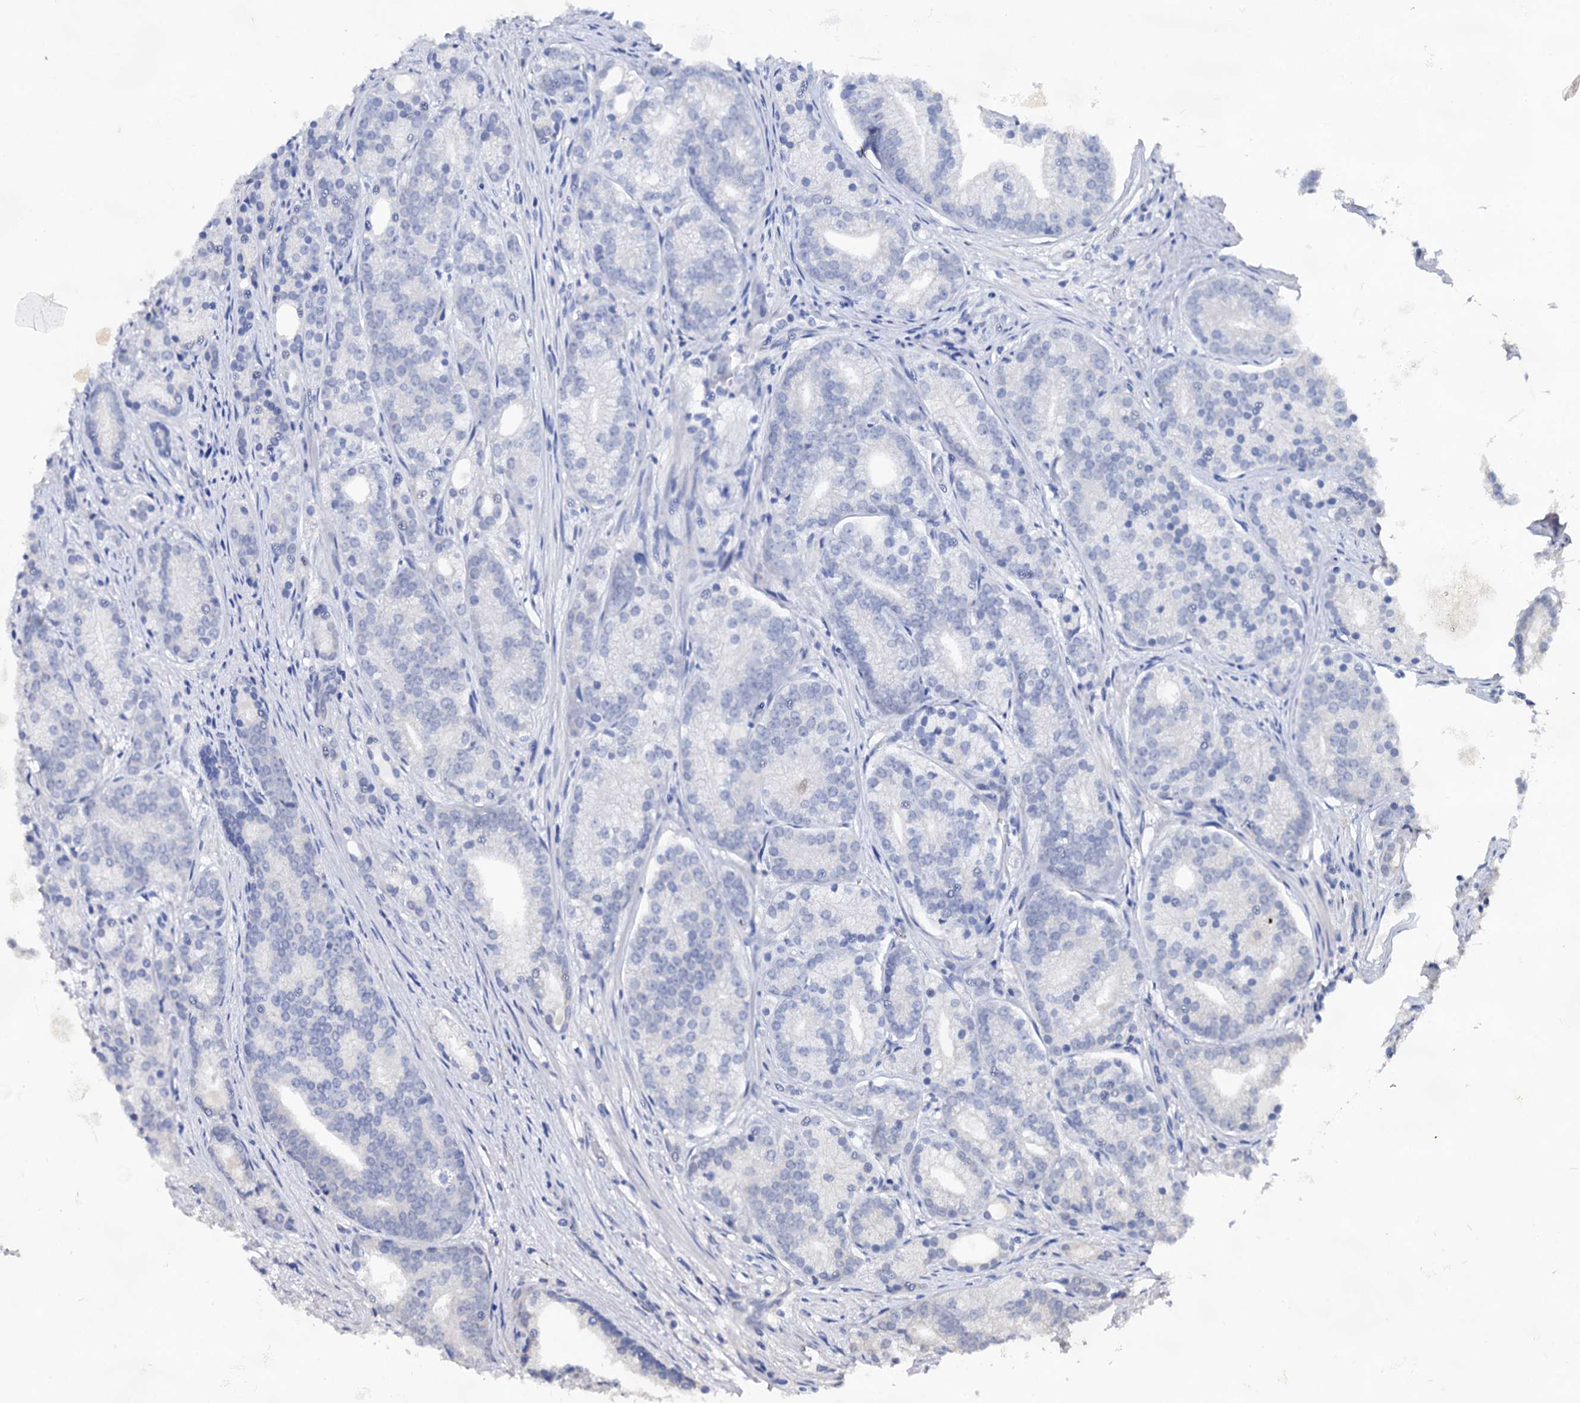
{"staining": {"intensity": "negative", "quantity": "none", "location": "none"}, "tissue": "prostate cancer", "cell_type": "Tumor cells", "image_type": "cancer", "snomed": [{"axis": "morphology", "description": "Adenocarcinoma, Low grade"}, {"axis": "topography", "description": "Prostate"}], "caption": "The histopathology image exhibits no significant staining in tumor cells of prostate low-grade adenocarcinoma.", "gene": "CAPRIN2", "patient": {"sex": "male", "age": 71}}